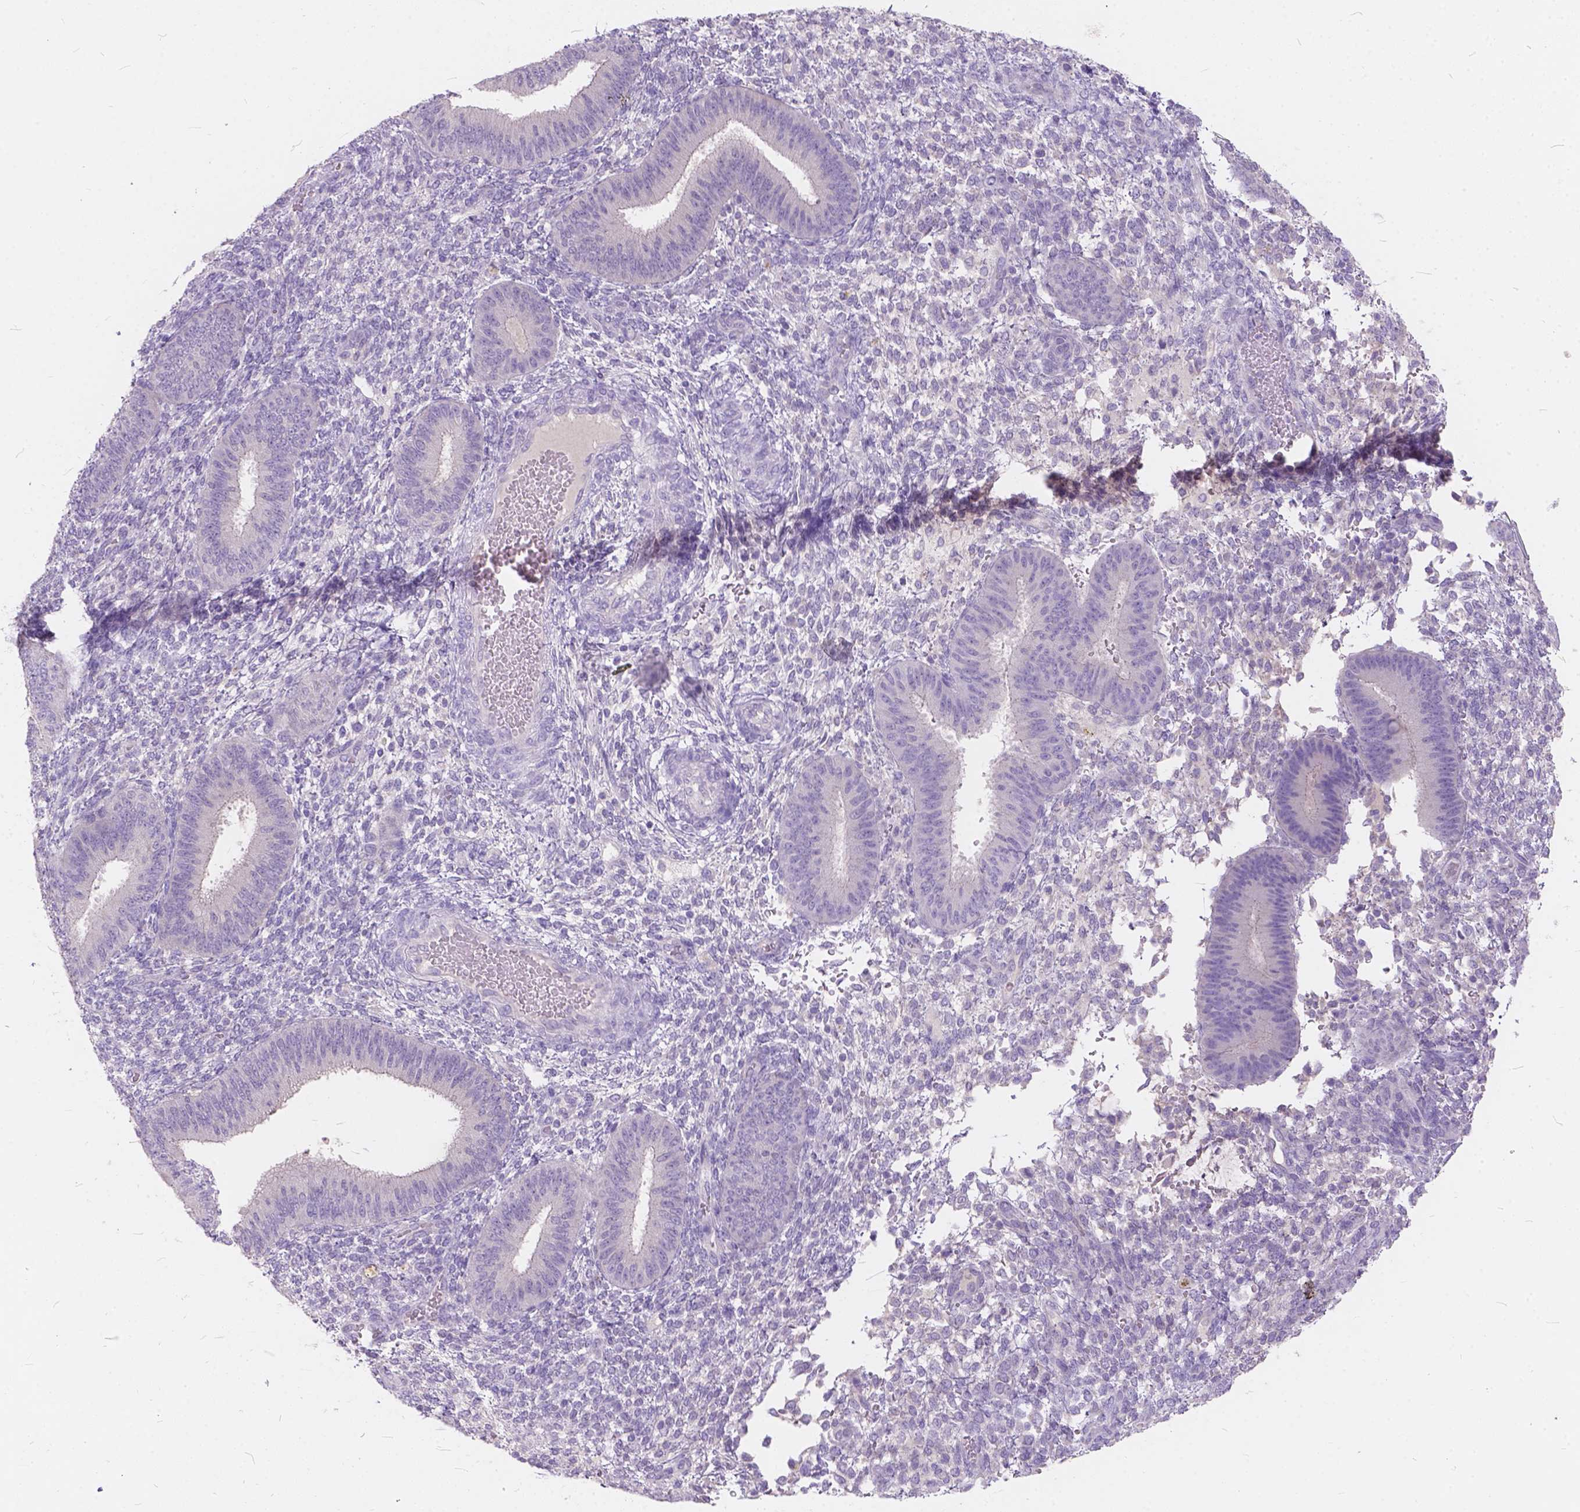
{"staining": {"intensity": "negative", "quantity": "none", "location": "none"}, "tissue": "endometrium", "cell_type": "Cells in endometrial stroma", "image_type": "normal", "snomed": [{"axis": "morphology", "description": "Normal tissue, NOS"}, {"axis": "topography", "description": "Endometrium"}], "caption": "Unremarkable endometrium was stained to show a protein in brown. There is no significant positivity in cells in endometrial stroma. (DAB (3,3'-diaminobenzidine) immunohistochemistry (IHC) visualized using brightfield microscopy, high magnification).", "gene": "PEX11G", "patient": {"sex": "female", "age": 39}}